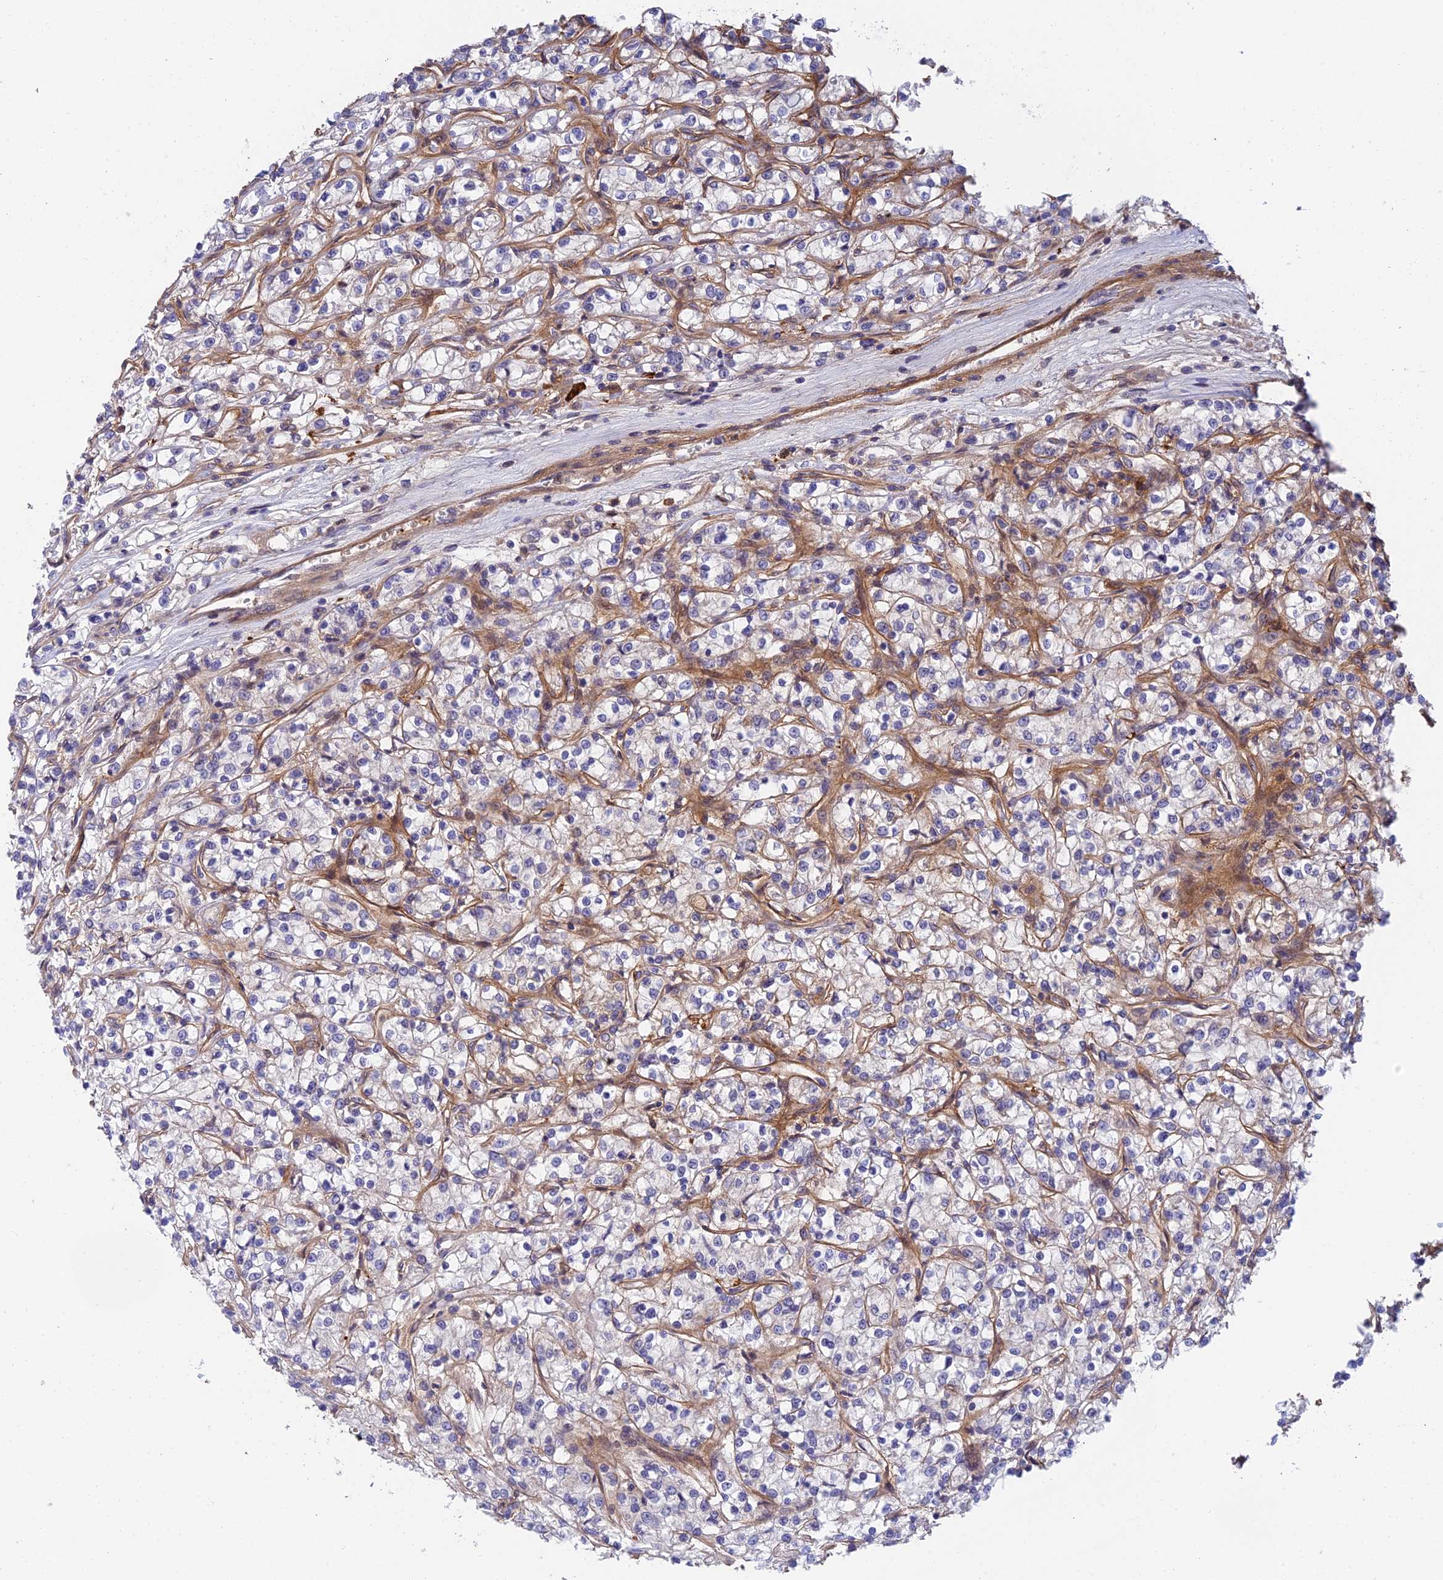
{"staining": {"intensity": "negative", "quantity": "none", "location": "none"}, "tissue": "renal cancer", "cell_type": "Tumor cells", "image_type": "cancer", "snomed": [{"axis": "morphology", "description": "Adenocarcinoma, NOS"}, {"axis": "topography", "description": "Kidney"}], "caption": "High magnification brightfield microscopy of adenocarcinoma (renal) stained with DAB (3,3'-diaminobenzidine) (brown) and counterstained with hematoxylin (blue): tumor cells show no significant positivity. (Brightfield microscopy of DAB (3,3'-diaminobenzidine) IHC at high magnification).", "gene": "NSMCE1", "patient": {"sex": "female", "age": 59}}